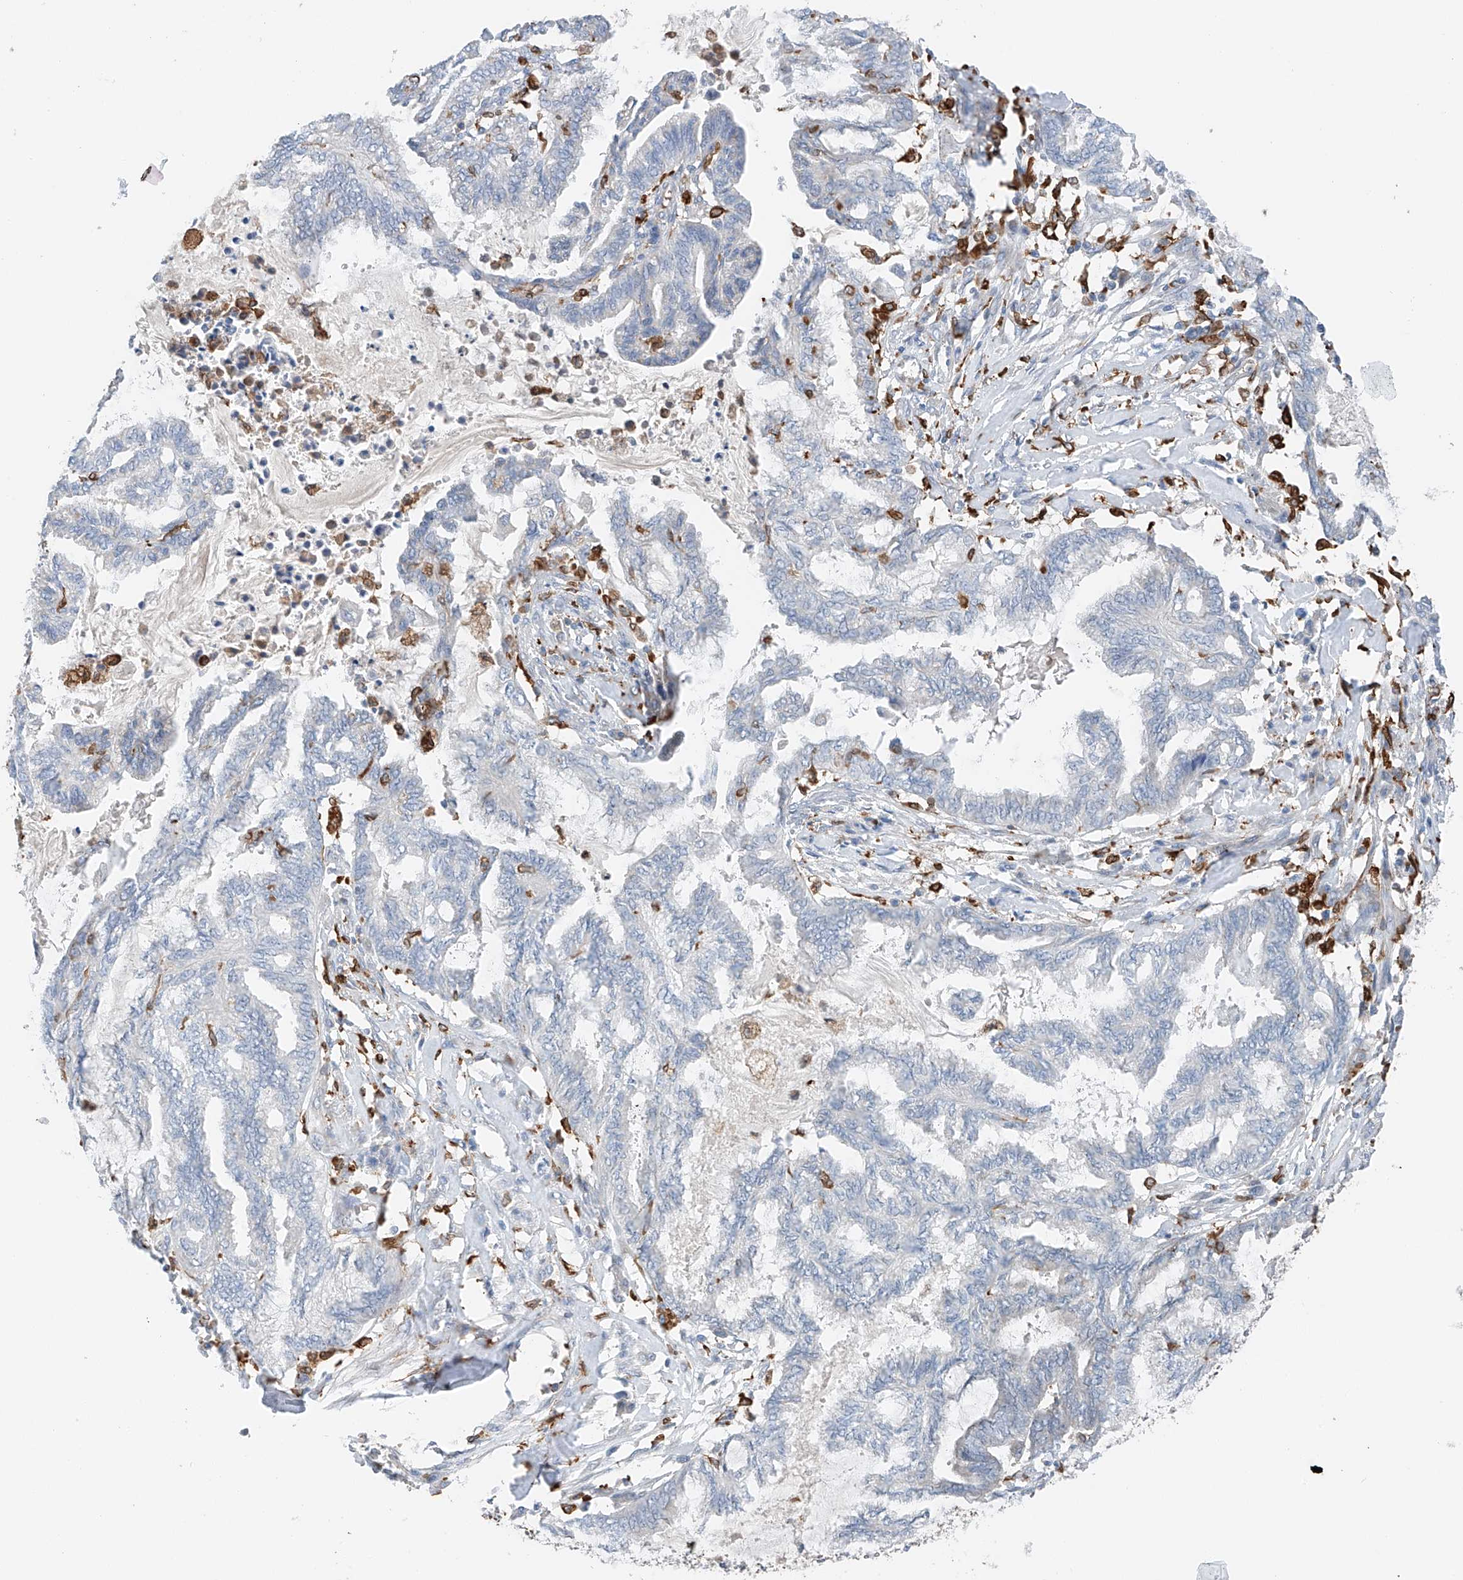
{"staining": {"intensity": "negative", "quantity": "none", "location": "none"}, "tissue": "endometrial cancer", "cell_type": "Tumor cells", "image_type": "cancer", "snomed": [{"axis": "morphology", "description": "Adenocarcinoma, NOS"}, {"axis": "topography", "description": "Endometrium"}], "caption": "DAB (3,3'-diaminobenzidine) immunohistochemical staining of human adenocarcinoma (endometrial) shows no significant expression in tumor cells.", "gene": "TBXAS1", "patient": {"sex": "female", "age": 86}}